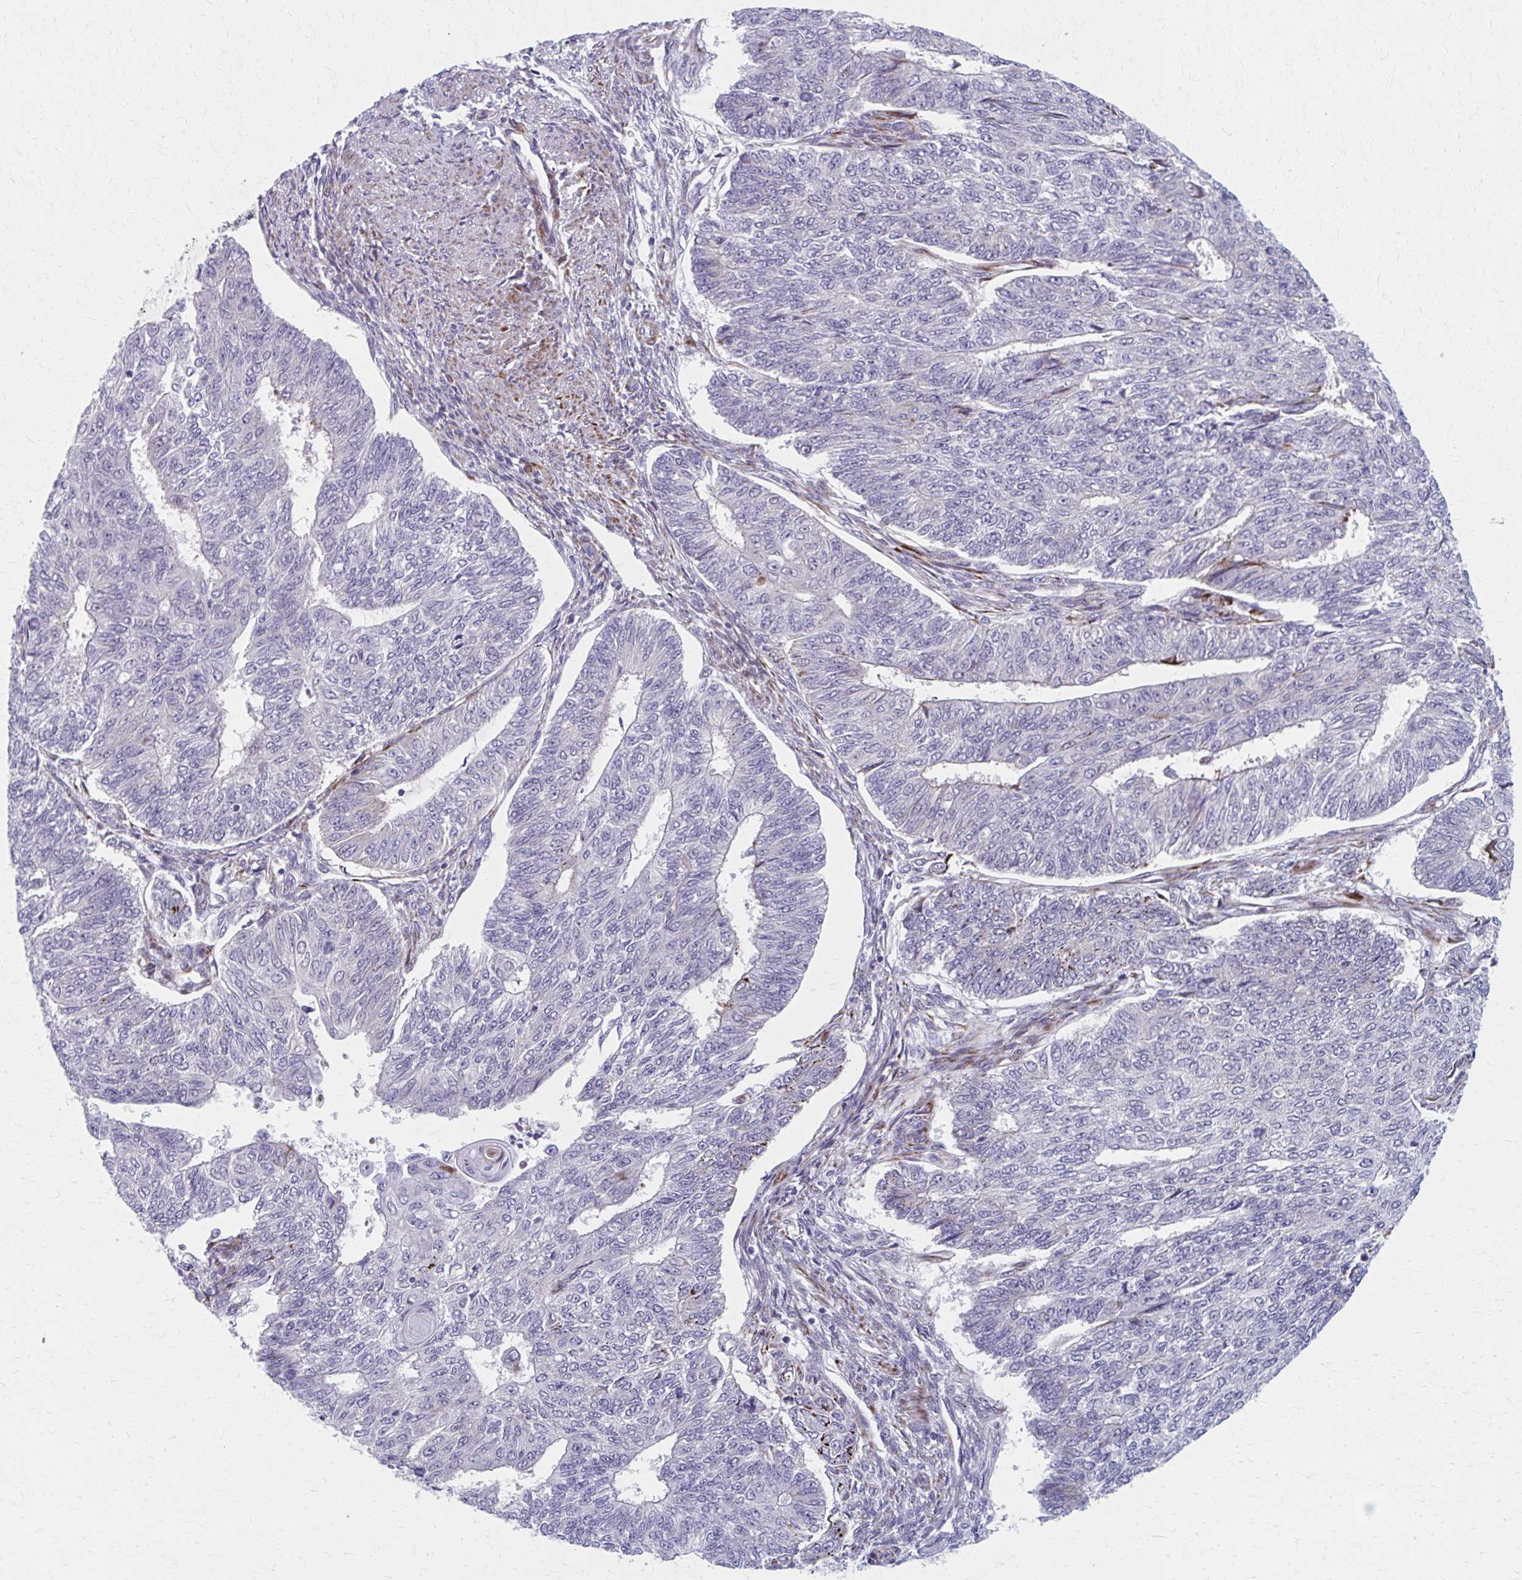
{"staining": {"intensity": "negative", "quantity": "none", "location": "none"}, "tissue": "endometrial cancer", "cell_type": "Tumor cells", "image_type": "cancer", "snomed": [{"axis": "morphology", "description": "Adenocarcinoma, NOS"}, {"axis": "topography", "description": "Endometrium"}], "caption": "Image shows no protein positivity in tumor cells of endometrial cancer tissue.", "gene": "OLFM2", "patient": {"sex": "female", "age": 32}}